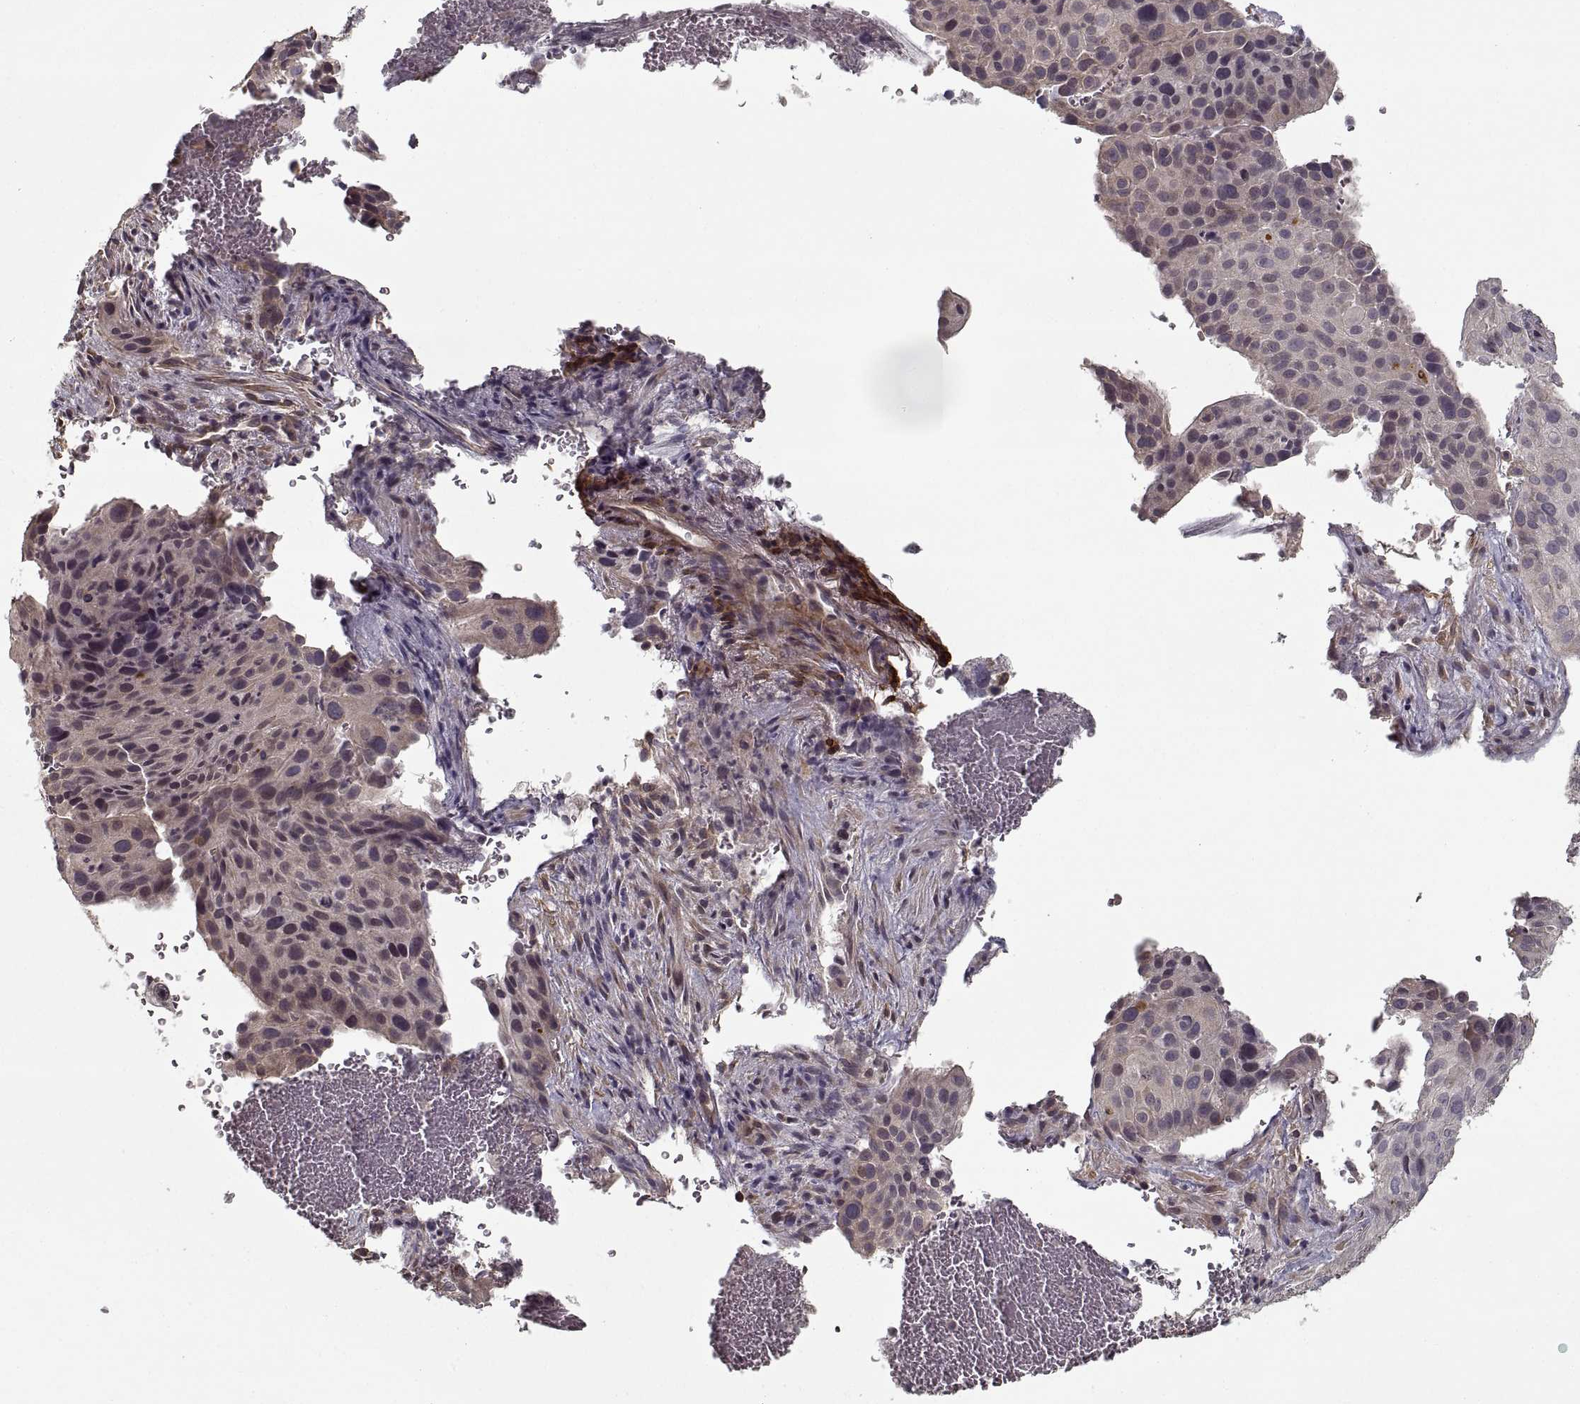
{"staining": {"intensity": "negative", "quantity": "none", "location": "none"}, "tissue": "cervical cancer", "cell_type": "Tumor cells", "image_type": "cancer", "snomed": [{"axis": "morphology", "description": "Squamous cell carcinoma, NOS"}, {"axis": "topography", "description": "Cervix"}], "caption": "Immunohistochemical staining of cervical squamous cell carcinoma exhibits no significant staining in tumor cells. (DAB (3,3'-diaminobenzidine) immunohistochemistry visualized using brightfield microscopy, high magnification).", "gene": "LAMB2", "patient": {"sex": "female", "age": 38}}